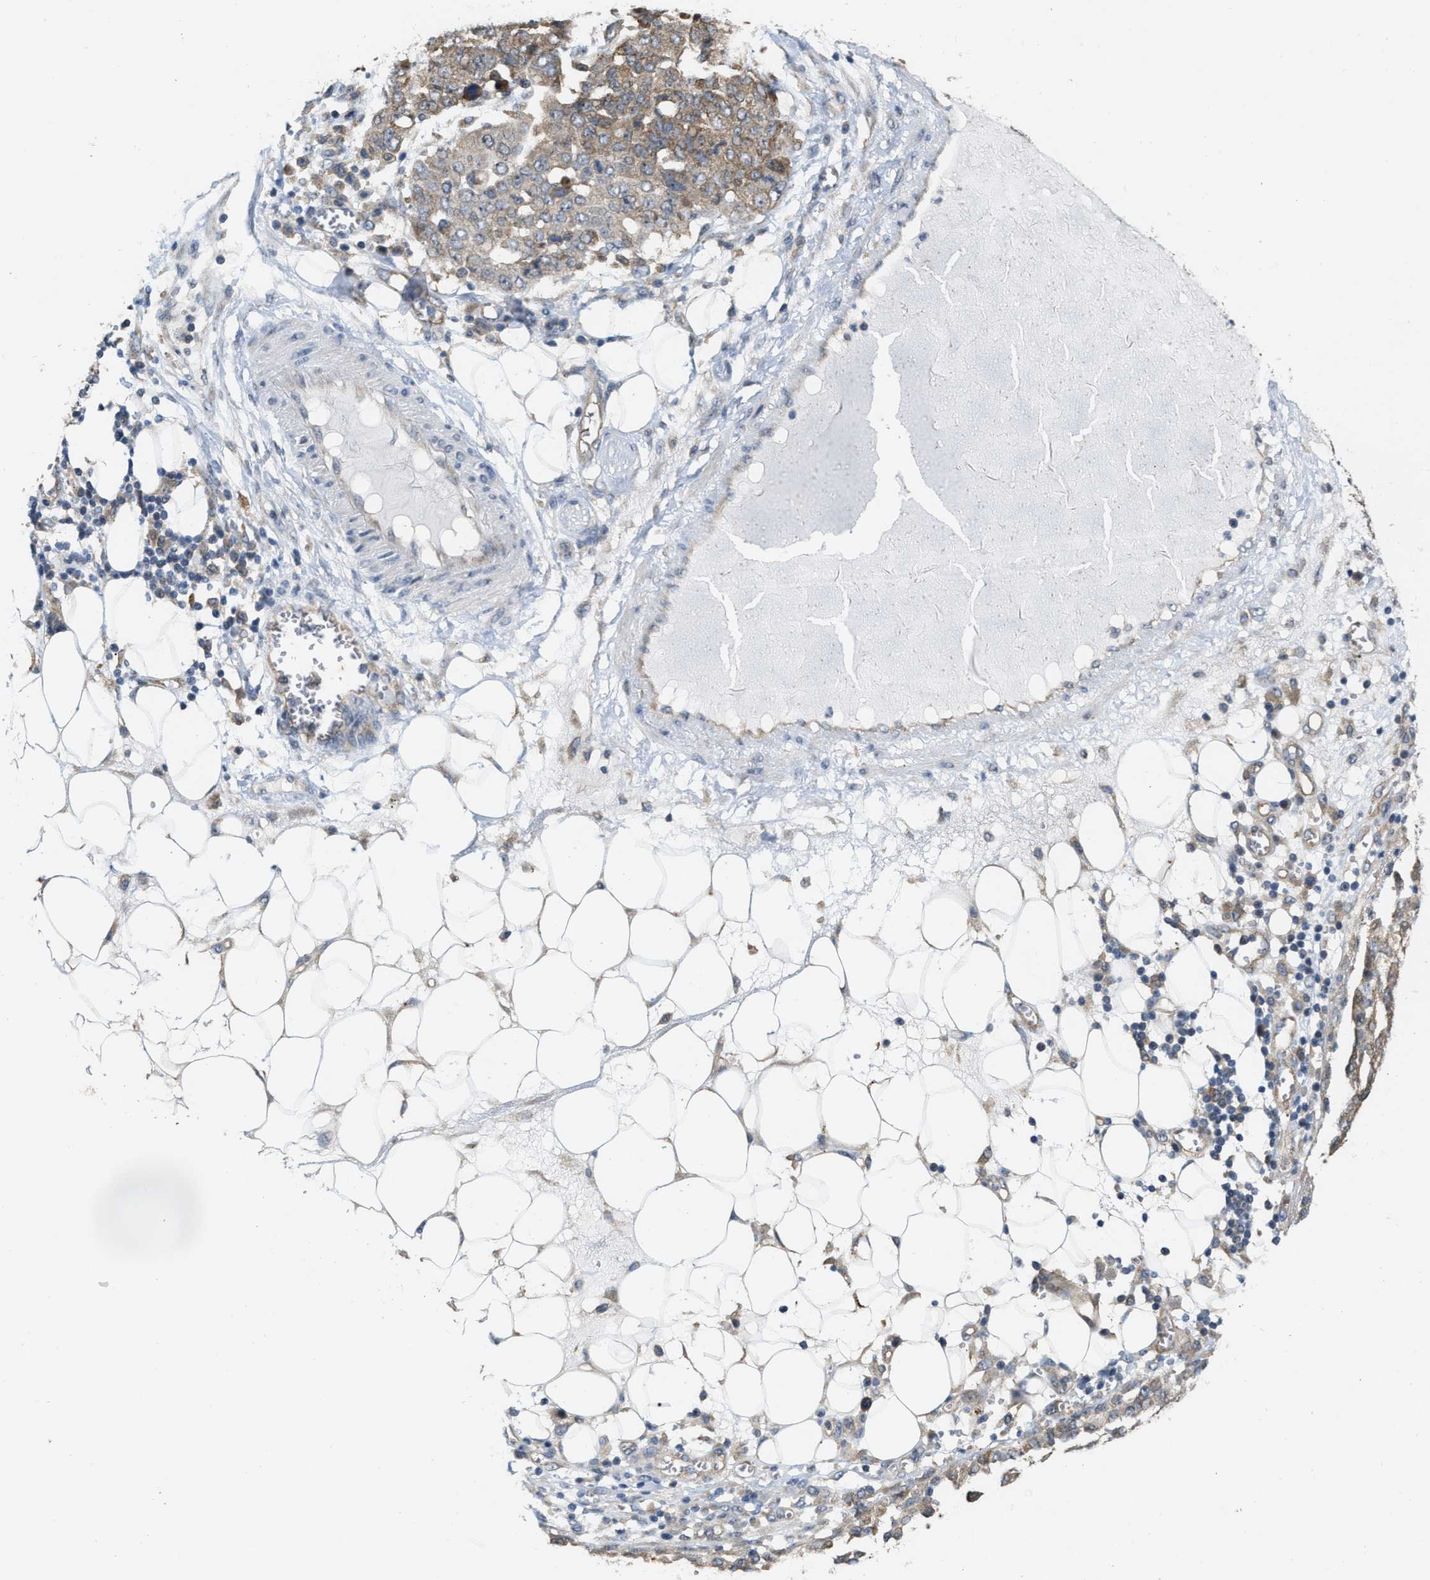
{"staining": {"intensity": "weak", "quantity": ">75%", "location": "cytoplasmic/membranous"}, "tissue": "ovarian cancer", "cell_type": "Tumor cells", "image_type": "cancer", "snomed": [{"axis": "morphology", "description": "Cystadenocarcinoma, serous, NOS"}, {"axis": "topography", "description": "Soft tissue"}, {"axis": "topography", "description": "Ovary"}], "caption": "Ovarian cancer (serous cystadenocarcinoma) was stained to show a protein in brown. There is low levels of weak cytoplasmic/membranous expression in approximately >75% of tumor cells.", "gene": "CSNK1A1", "patient": {"sex": "female", "age": 57}}